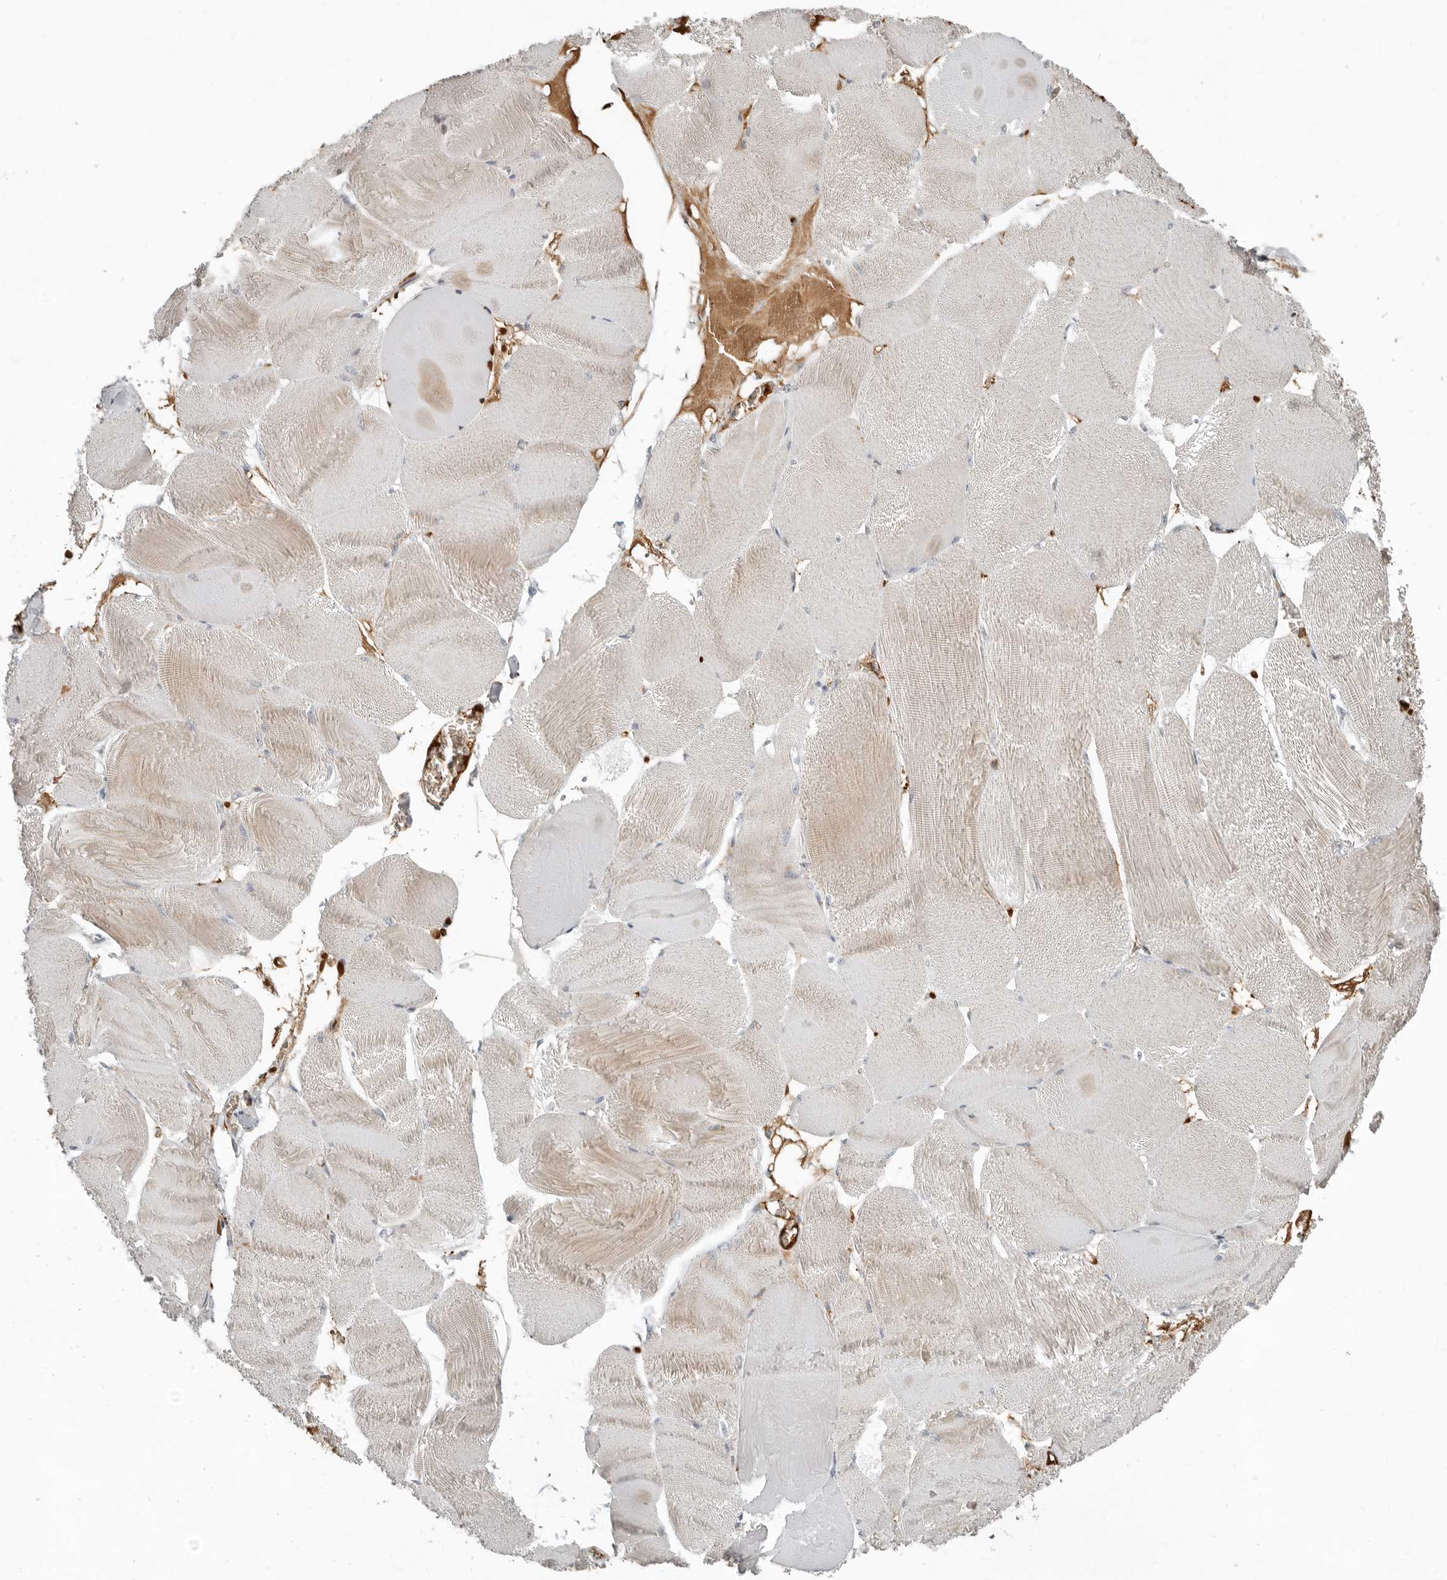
{"staining": {"intensity": "weak", "quantity": "25%-75%", "location": "cytoplasmic/membranous"}, "tissue": "skeletal muscle", "cell_type": "Myocytes", "image_type": "normal", "snomed": [{"axis": "morphology", "description": "Normal tissue, NOS"}, {"axis": "morphology", "description": "Basal cell carcinoma"}, {"axis": "topography", "description": "Skeletal muscle"}], "caption": "Brown immunohistochemical staining in unremarkable skeletal muscle reveals weak cytoplasmic/membranous positivity in about 25%-75% of myocytes. (DAB IHC with brightfield microscopy, high magnification).", "gene": "KLHL38", "patient": {"sex": "female", "age": 64}}